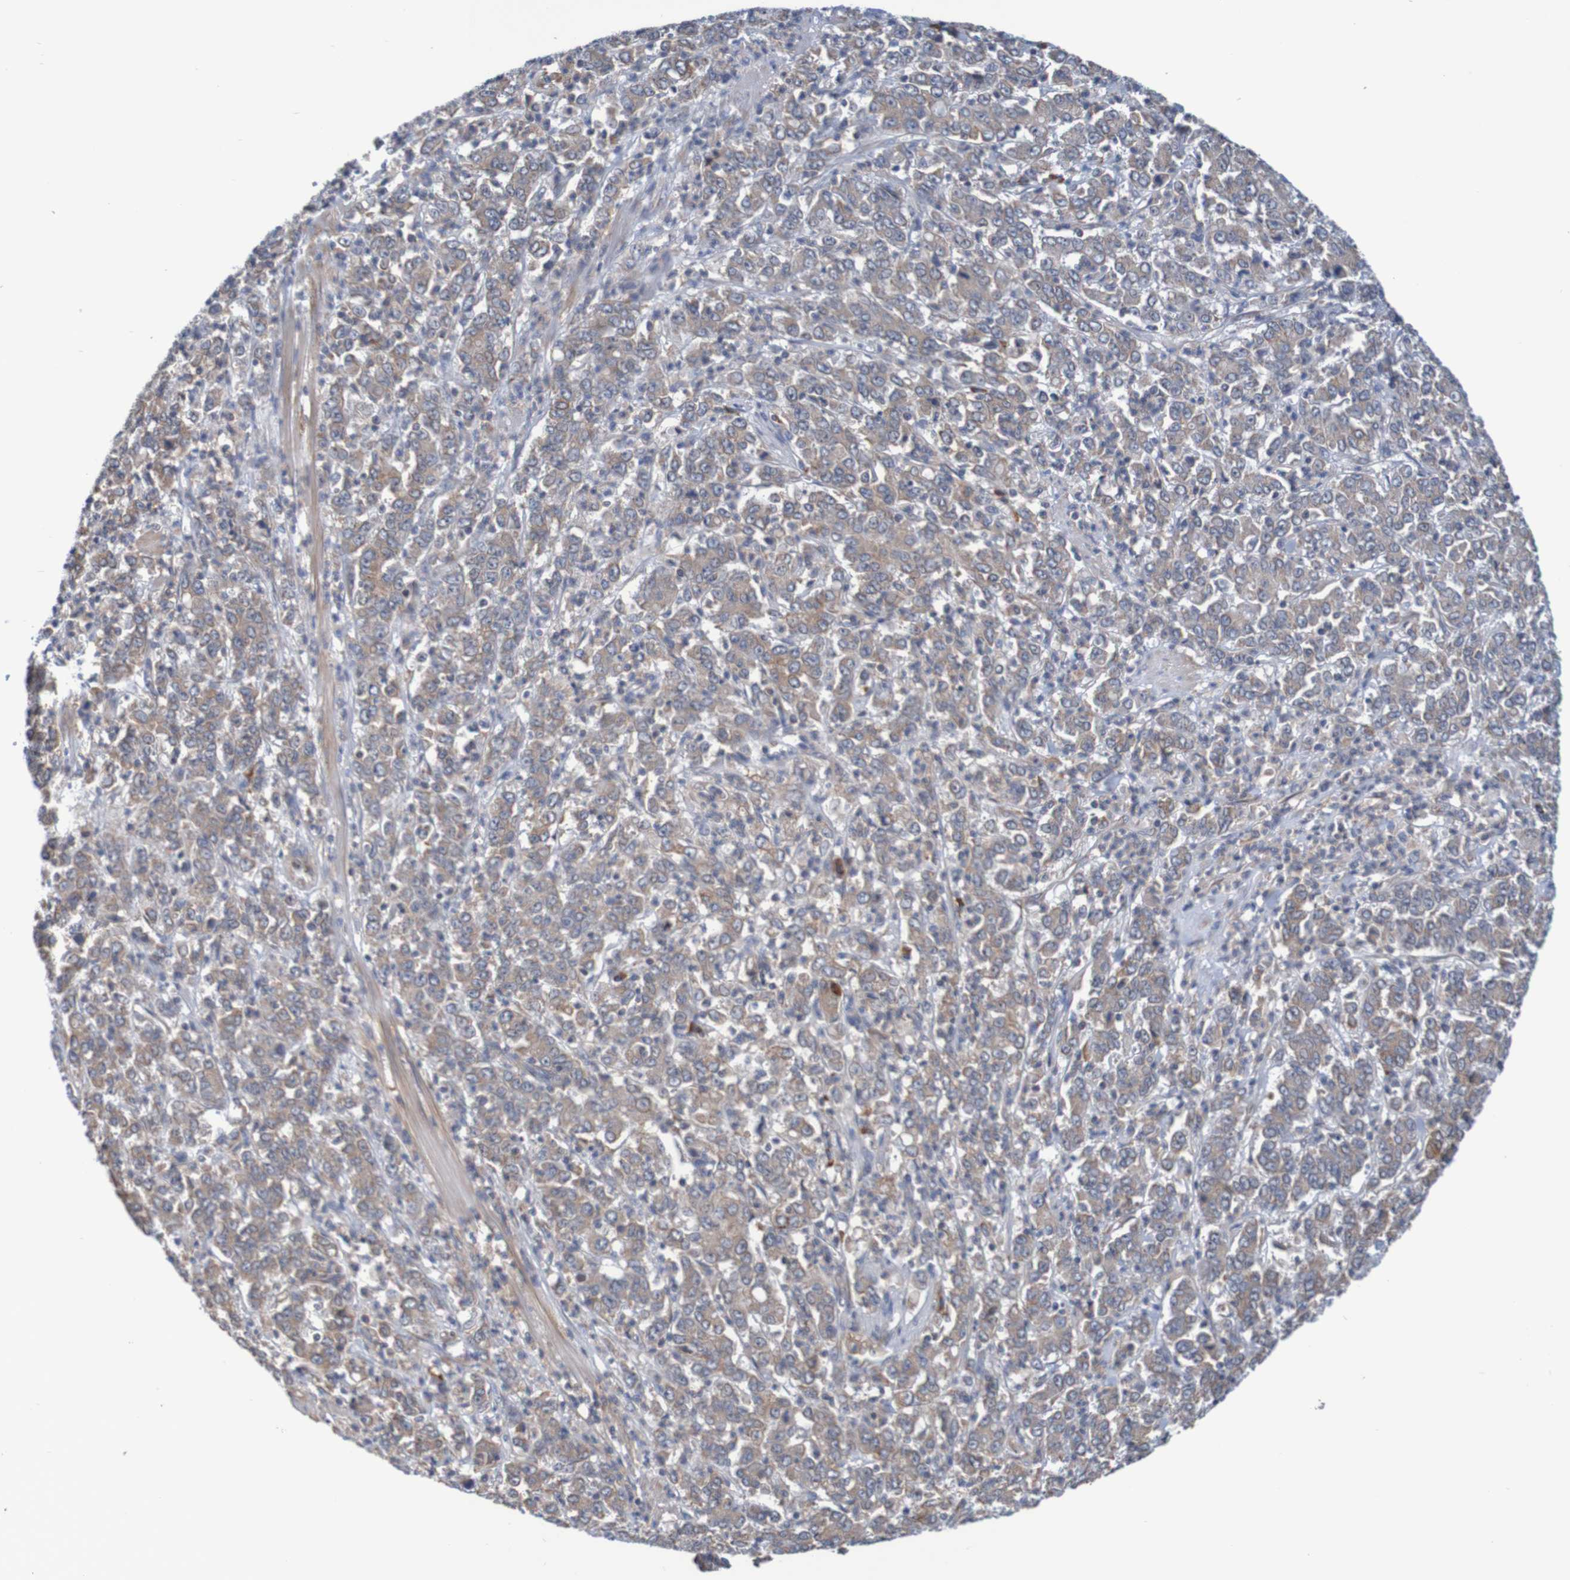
{"staining": {"intensity": "moderate", "quantity": ">75%", "location": "cytoplasmic/membranous"}, "tissue": "stomach cancer", "cell_type": "Tumor cells", "image_type": "cancer", "snomed": [{"axis": "morphology", "description": "Adenocarcinoma, NOS"}, {"axis": "topography", "description": "Stomach, lower"}], "caption": "Adenocarcinoma (stomach) was stained to show a protein in brown. There is medium levels of moderate cytoplasmic/membranous positivity in approximately >75% of tumor cells. (Stains: DAB in brown, nuclei in blue, Microscopy: brightfield microscopy at high magnification).", "gene": "CLDN18", "patient": {"sex": "female", "age": 71}}